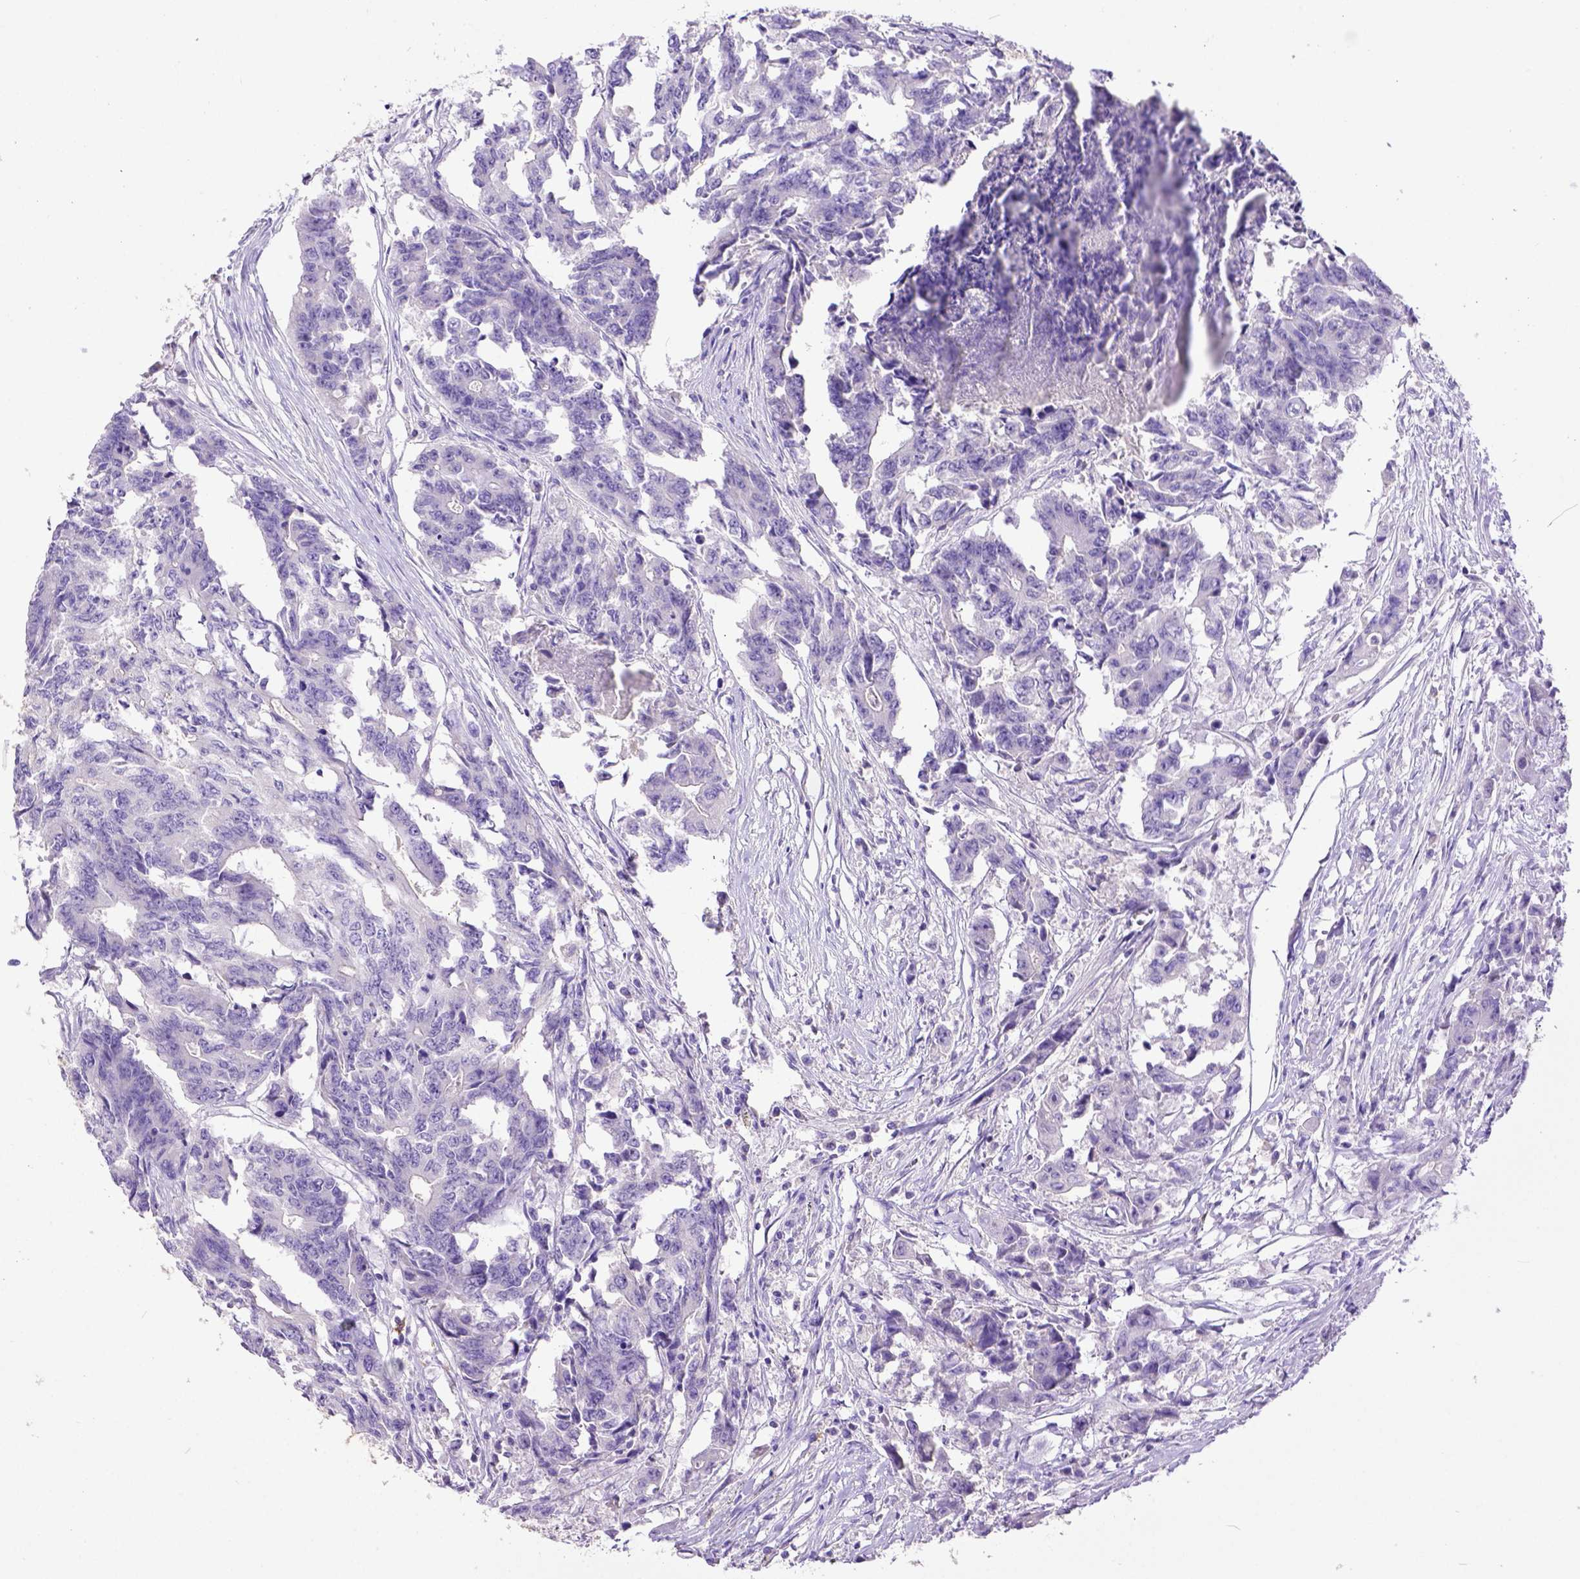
{"staining": {"intensity": "negative", "quantity": "none", "location": "none"}, "tissue": "colorectal cancer", "cell_type": "Tumor cells", "image_type": "cancer", "snomed": [{"axis": "morphology", "description": "Adenocarcinoma, NOS"}, {"axis": "topography", "description": "Rectum"}], "caption": "Immunohistochemistry of colorectal adenocarcinoma displays no positivity in tumor cells. (Immunohistochemistry (ihc), brightfield microscopy, high magnification).", "gene": "KIT", "patient": {"sex": "male", "age": 54}}